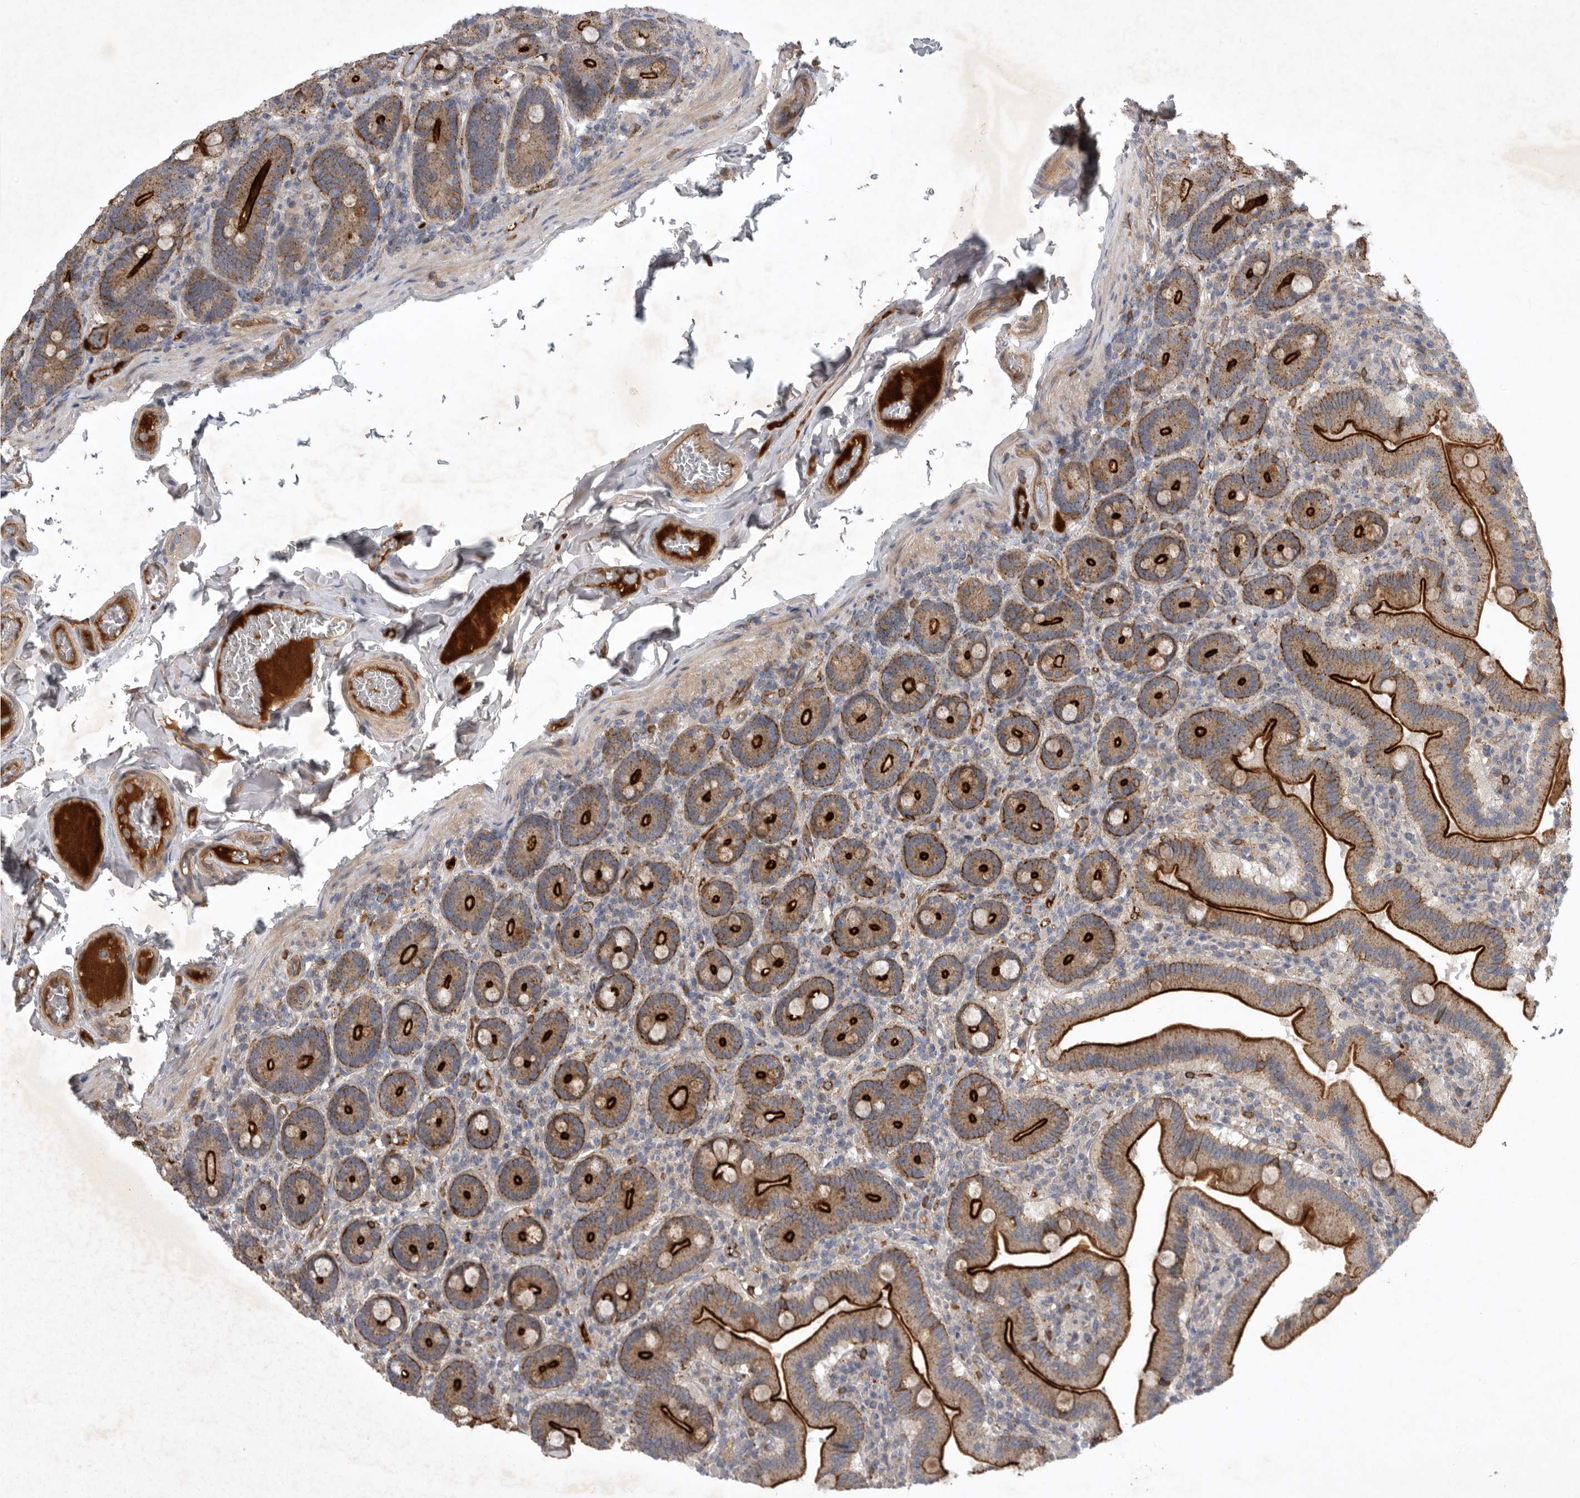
{"staining": {"intensity": "strong", "quantity": "25%-75%", "location": "cytoplasmic/membranous"}, "tissue": "duodenum", "cell_type": "Glandular cells", "image_type": "normal", "snomed": [{"axis": "morphology", "description": "Normal tissue, NOS"}, {"axis": "topography", "description": "Duodenum"}], "caption": "Strong cytoplasmic/membranous protein expression is seen in about 25%-75% of glandular cells in duodenum.", "gene": "MLPH", "patient": {"sex": "female", "age": 62}}